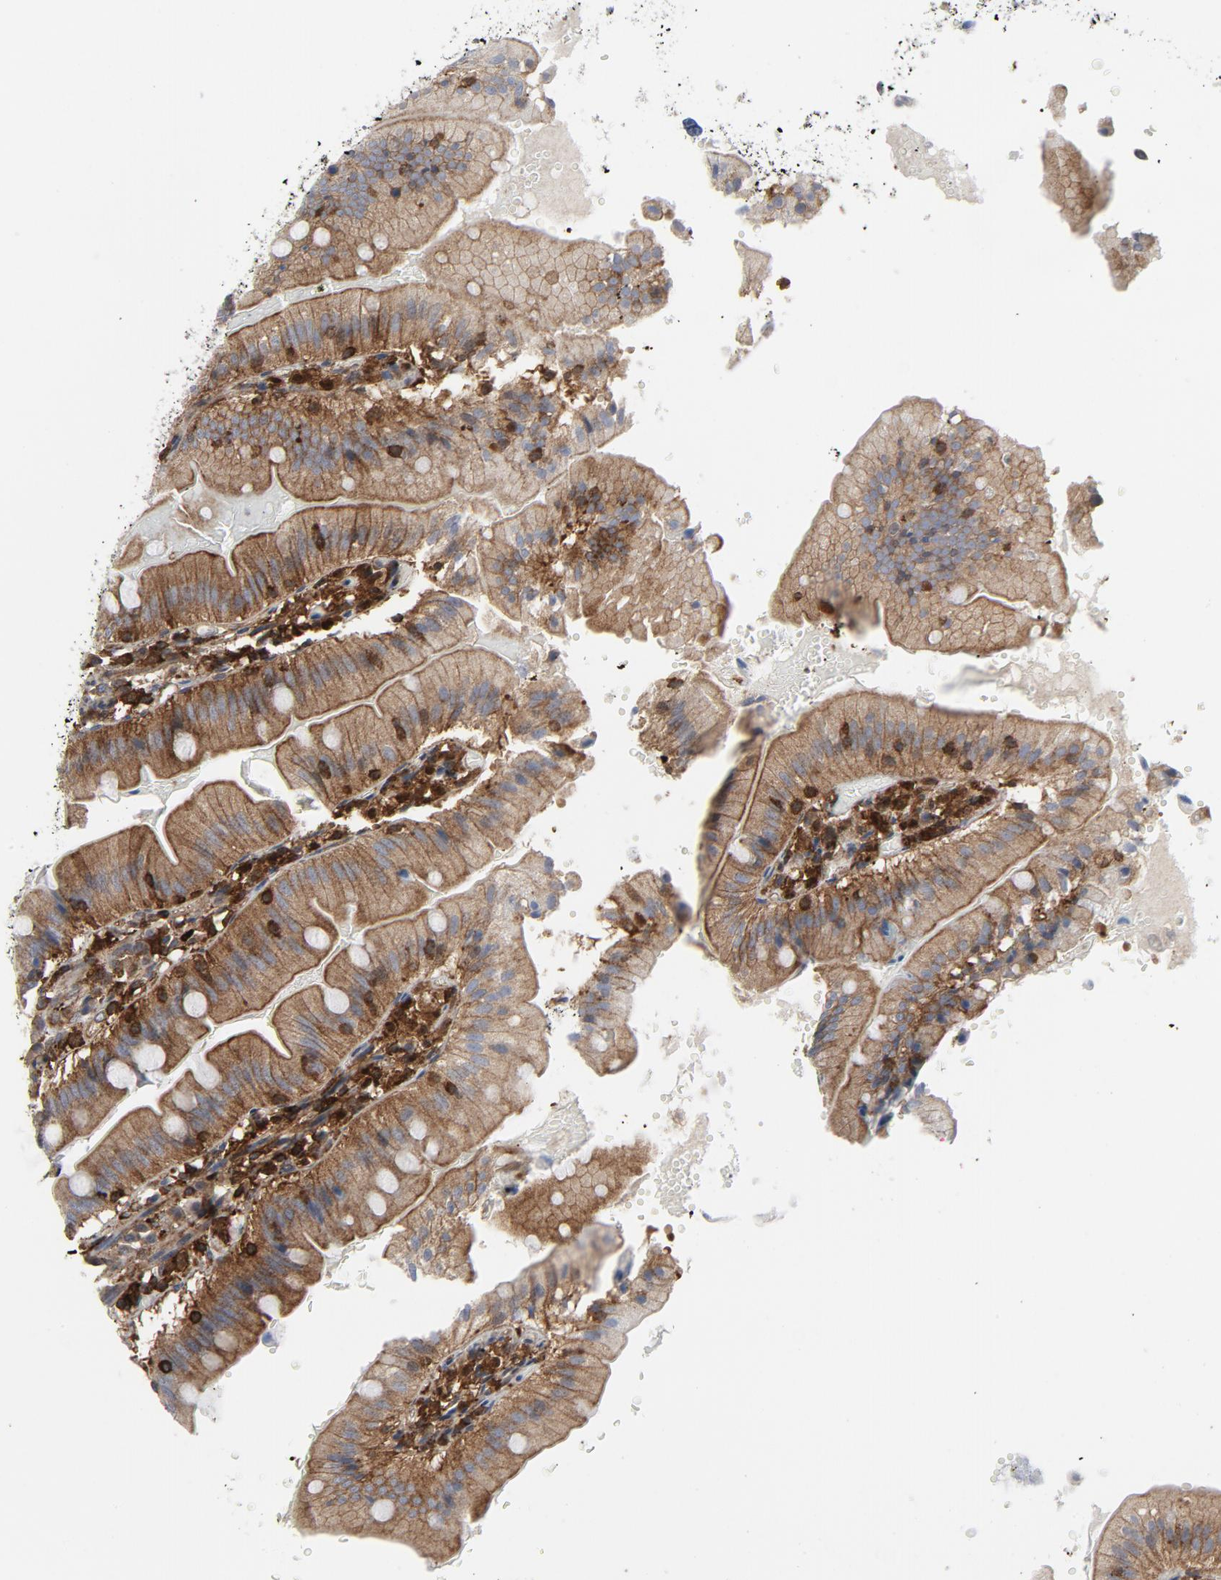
{"staining": {"intensity": "moderate", "quantity": ">75%", "location": "cytoplasmic/membranous"}, "tissue": "small intestine", "cell_type": "Glandular cells", "image_type": "normal", "snomed": [{"axis": "morphology", "description": "Normal tissue, NOS"}, {"axis": "topography", "description": "Small intestine"}], "caption": "Immunohistochemistry (DAB (3,3'-diaminobenzidine)) staining of unremarkable human small intestine exhibits moderate cytoplasmic/membranous protein expression in about >75% of glandular cells. (DAB = brown stain, brightfield microscopy at high magnification).", "gene": "YES1", "patient": {"sex": "male", "age": 71}}